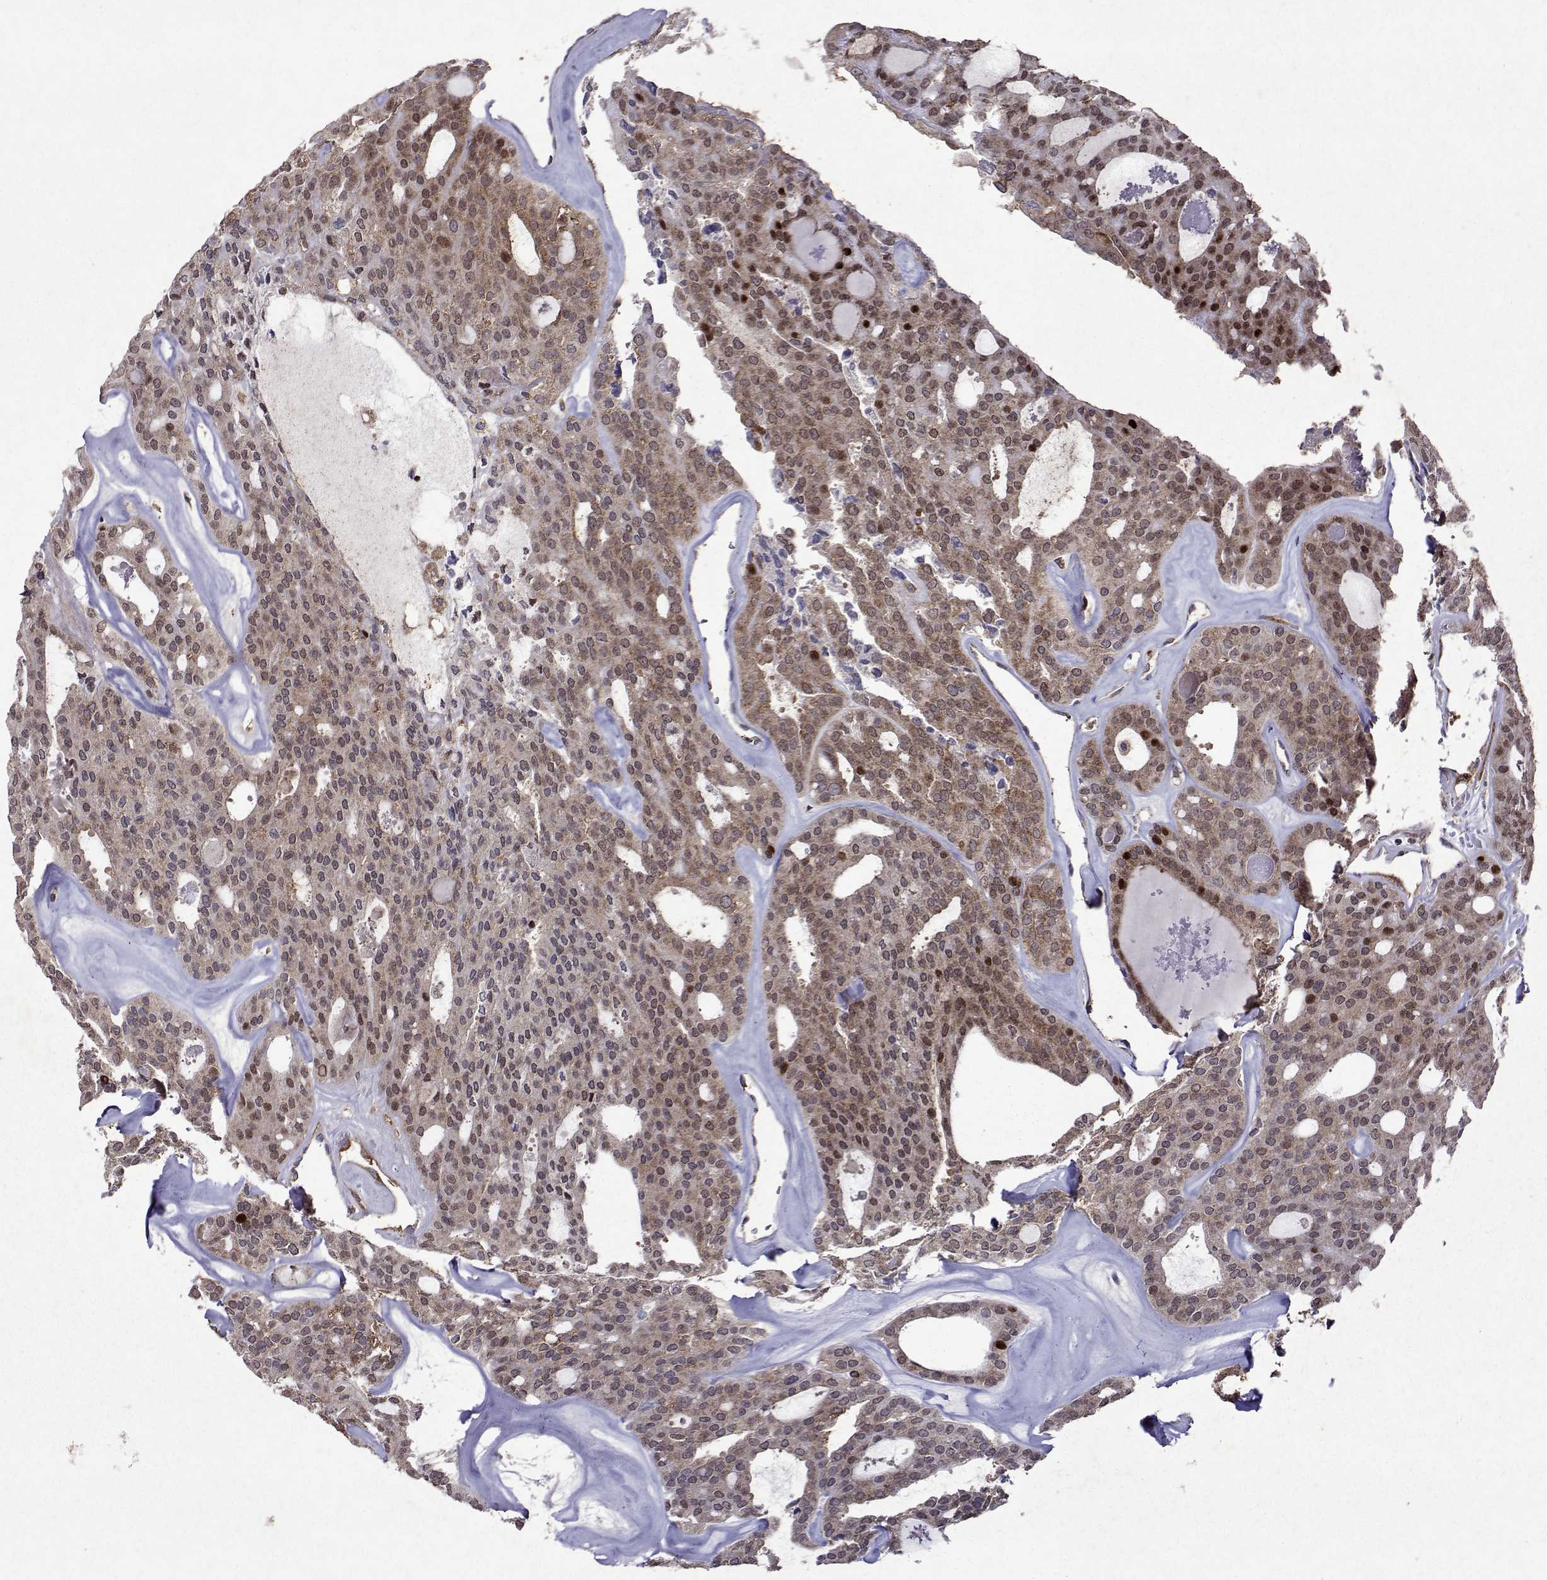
{"staining": {"intensity": "moderate", "quantity": ">75%", "location": "cytoplasmic/membranous,nuclear"}, "tissue": "thyroid cancer", "cell_type": "Tumor cells", "image_type": "cancer", "snomed": [{"axis": "morphology", "description": "Follicular adenoma carcinoma, NOS"}, {"axis": "topography", "description": "Thyroid gland"}], "caption": "Immunohistochemistry (IHC) micrograph of neoplastic tissue: human thyroid cancer stained using immunohistochemistry demonstrates medium levels of moderate protein expression localized specifically in the cytoplasmic/membranous and nuclear of tumor cells, appearing as a cytoplasmic/membranous and nuclear brown color.", "gene": "TARBP2", "patient": {"sex": "male", "age": 75}}